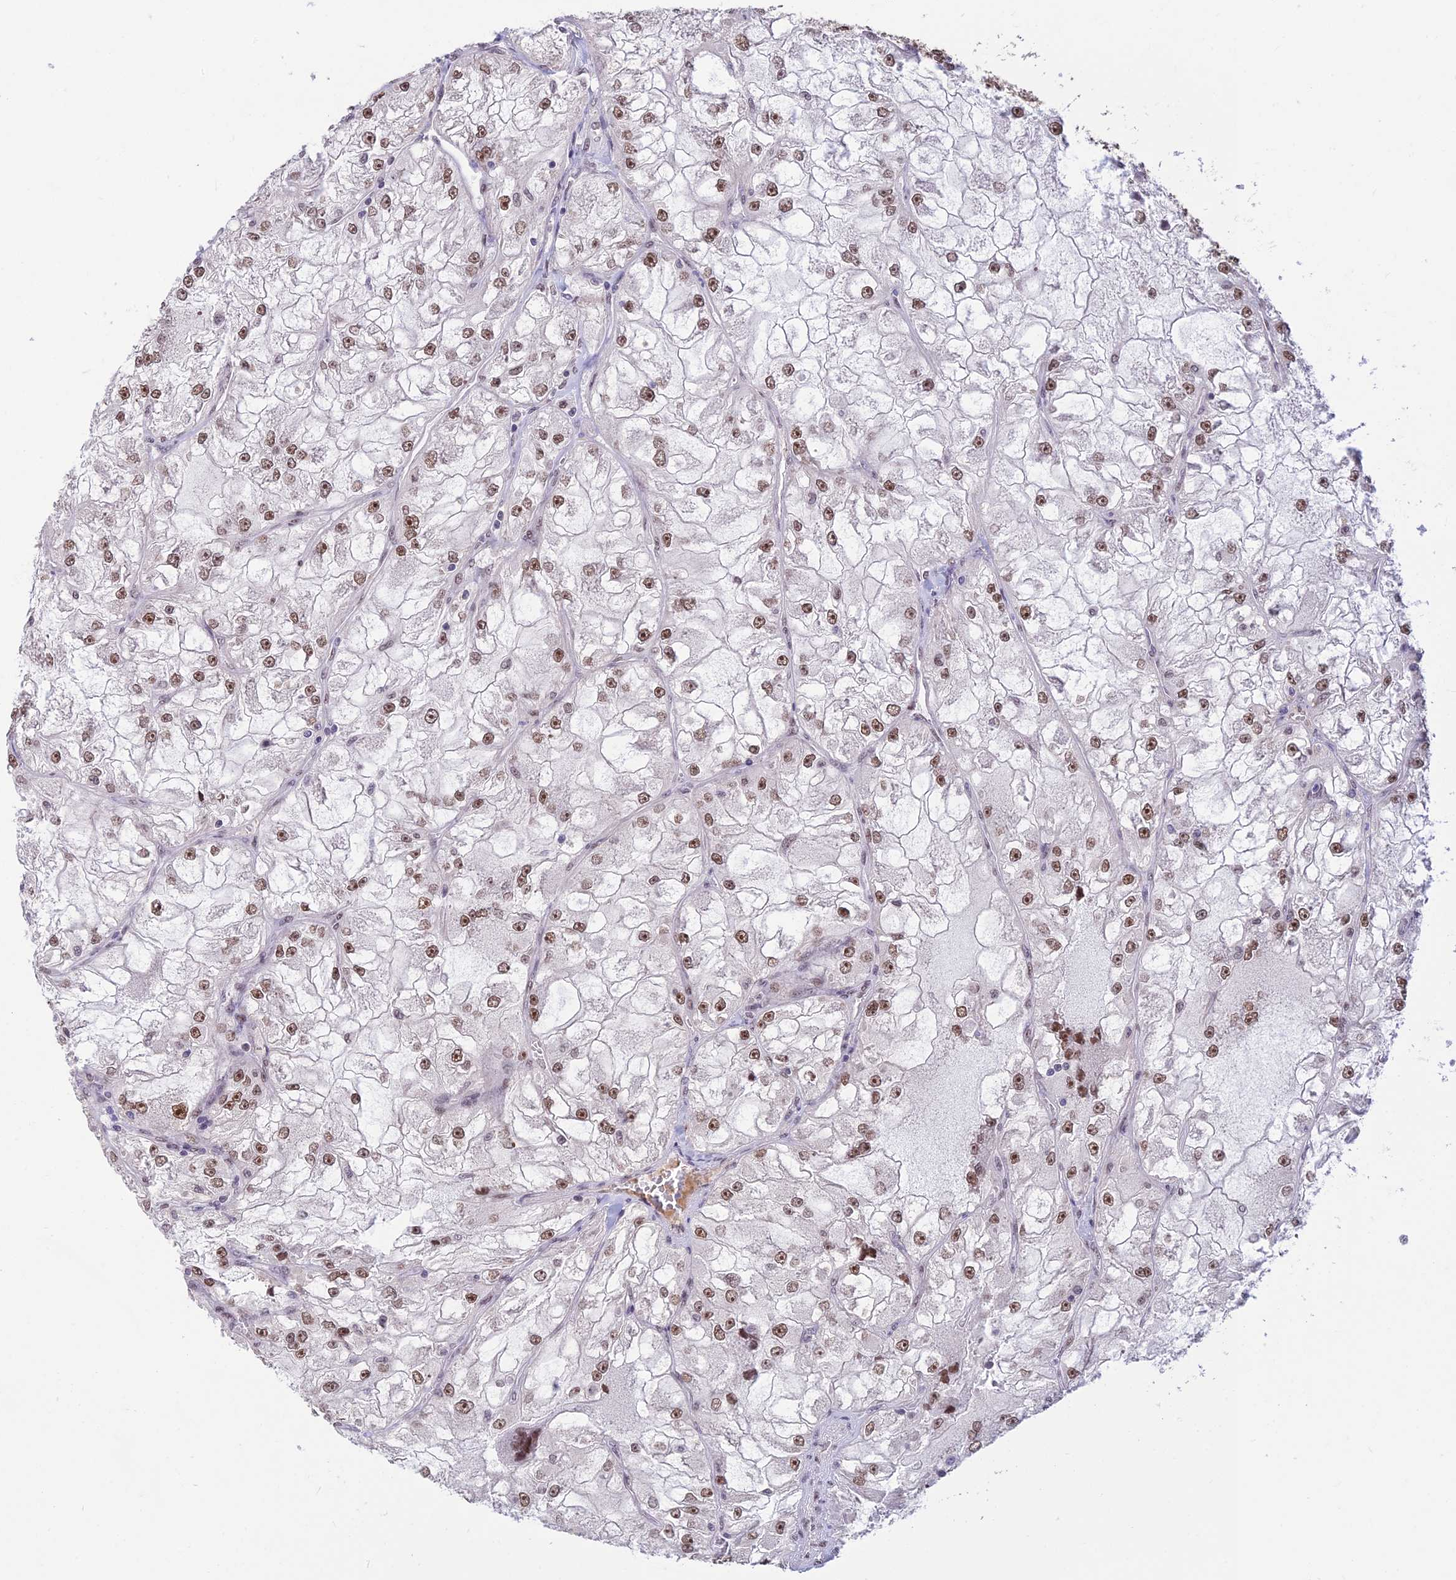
{"staining": {"intensity": "moderate", "quantity": ">75%", "location": "nuclear"}, "tissue": "renal cancer", "cell_type": "Tumor cells", "image_type": "cancer", "snomed": [{"axis": "morphology", "description": "Adenocarcinoma, NOS"}, {"axis": "topography", "description": "Kidney"}], "caption": "A medium amount of moderate nuclear expression is appreciated in approximately >75% of tumor cells in adenocarcinoma (renal) tissue. (DAB (3,3'-diaminobenzidine) IHC with brightfield microscopy, high magnification).", "gene": "POLR1G", "patient": {"sex": "female", "age": 72}}